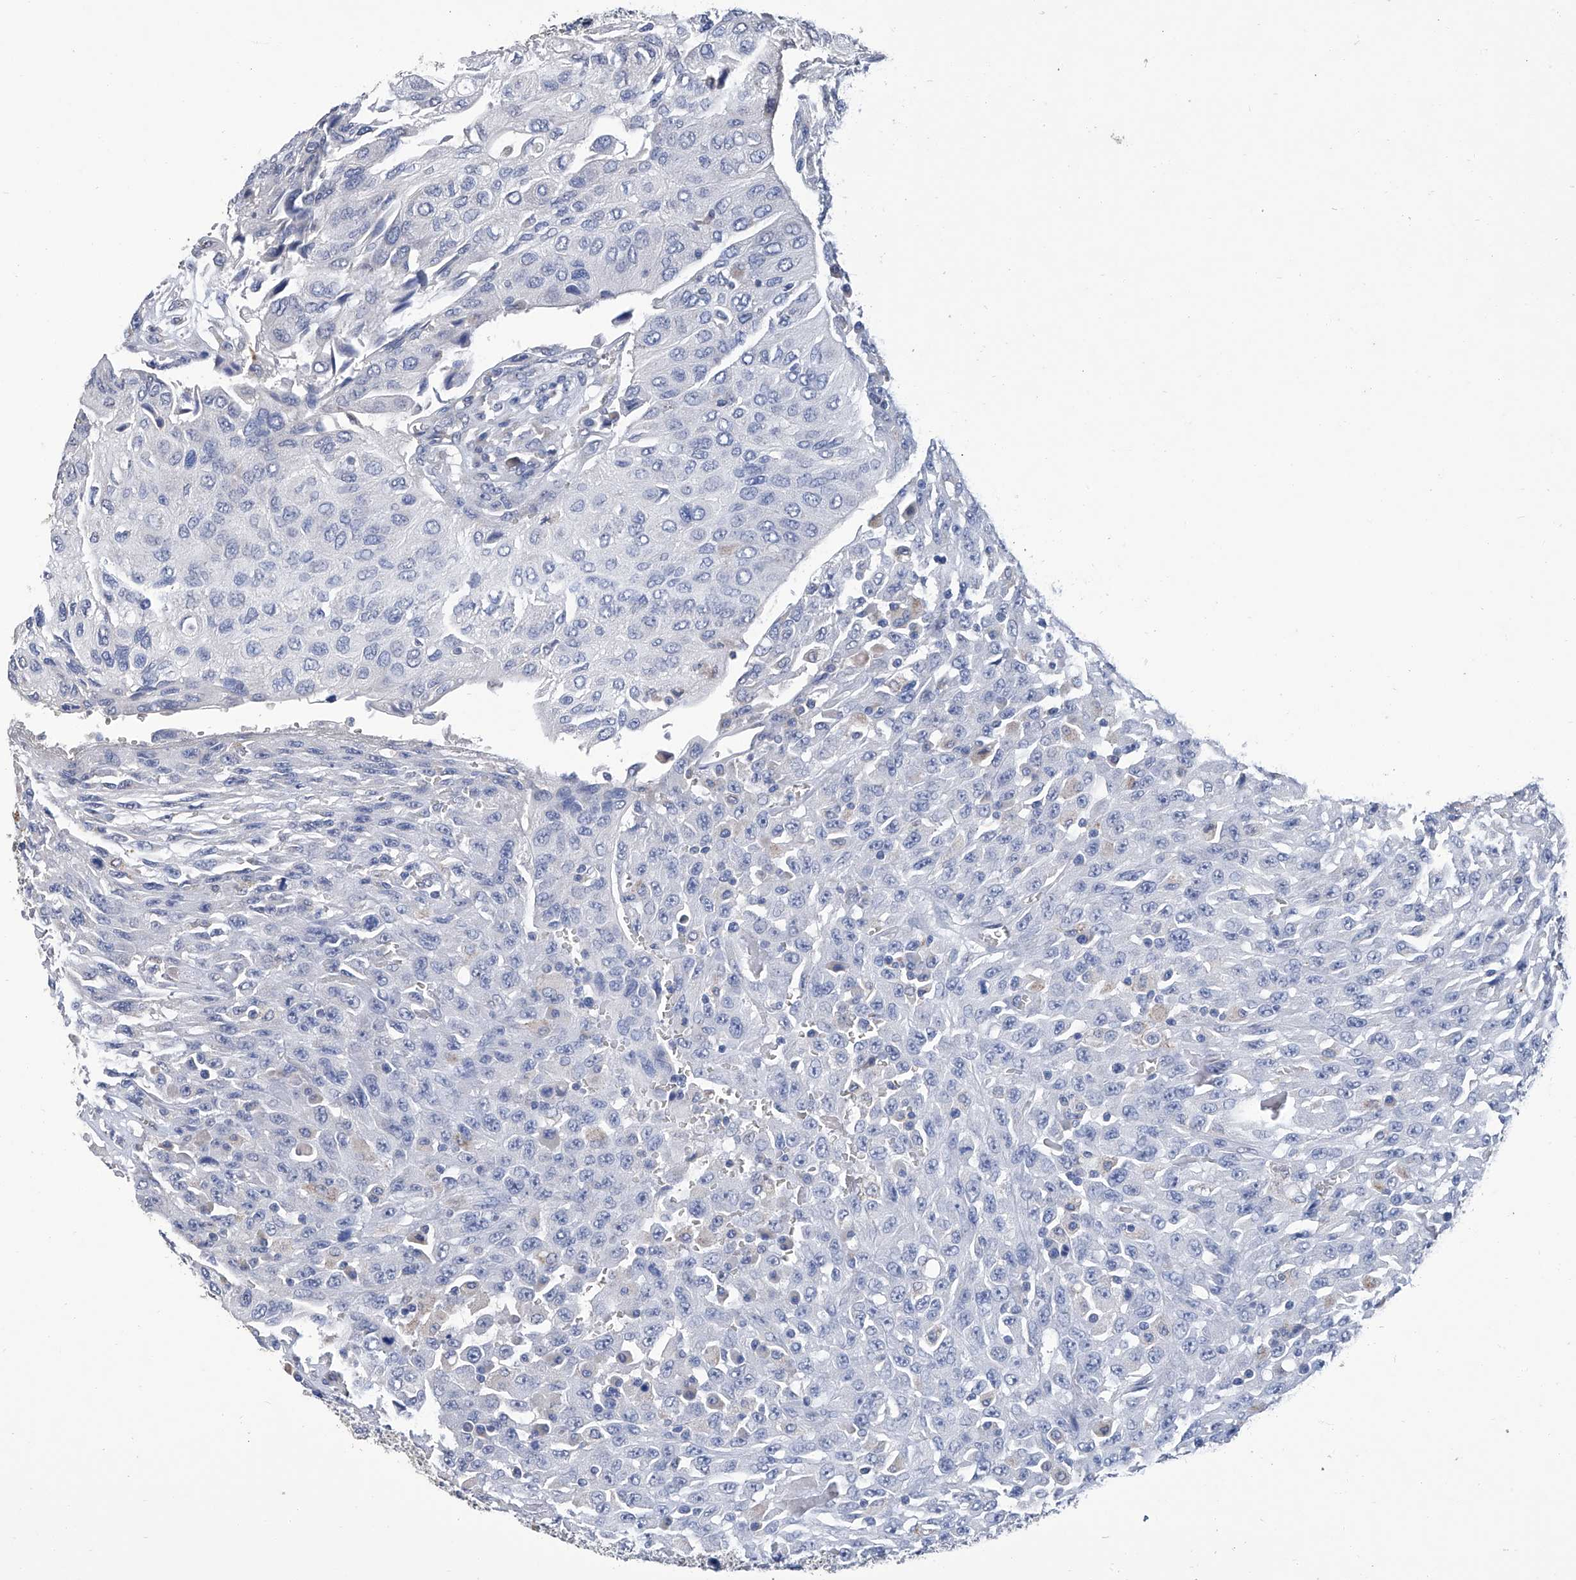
{"staining": {"intensity": "negative", "quantity": "none", "location": "none"}, "tissue": "urothelial cancer", "cell_type": "Tumor cells", "image_type": "cancer", "snomed": [{"axis": "morphology", "description": "Urothelial carcinoma, High grade"}, {"axis": "topography", "description": "Urinary bladder"}], "caption": "Immunohistochemistry (IHC) image of neoplastic tissue: human urothelial cancer stained with DAB exhibits no significant protein staining in tumor cells.", "gene": "GPT", "patient": {"sex": "male", "age": 66}}